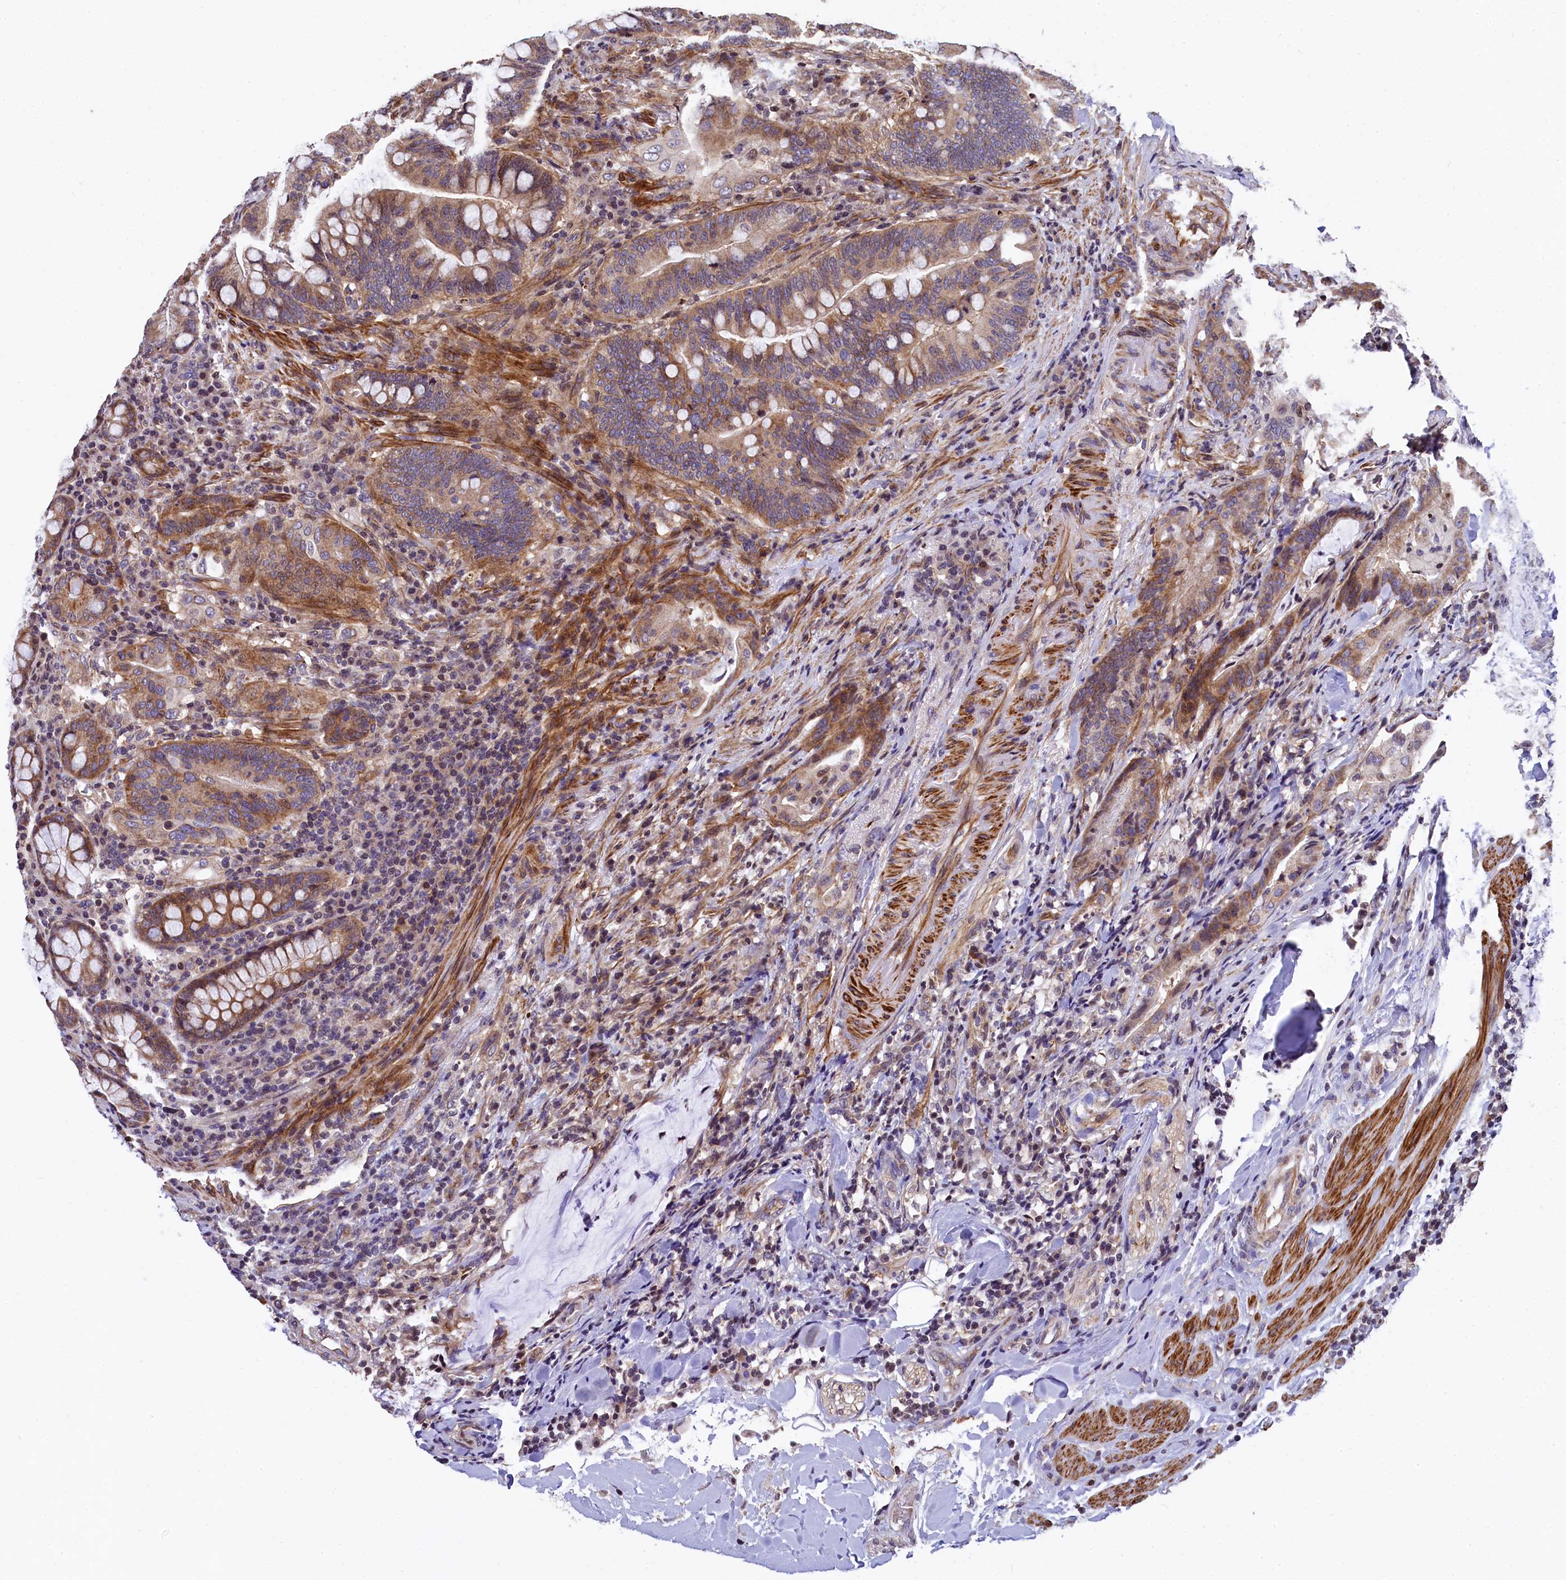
{"staining": {"intensity": "moderate", "quantity": ">75%", "location": "cytoplasmic/membranous"}, "tissue": "colorectal cancer", "cell_type": "Tumor cells", "image_type": "cancer", "snomed": [{"axis": "morphology", "description": "Adenocarcinoma, NOS"}, {"axis": "topography", "description": "Colon"}], "caption": "Human colorectal cancer (adenocarcinoma) stained for a protein (brown) shows moderate cytoplasmic/membranous positive staining in about >75% of tumor cells.", "gene": "ZNF2", "patient": {"sex": "female", "age": 66}}